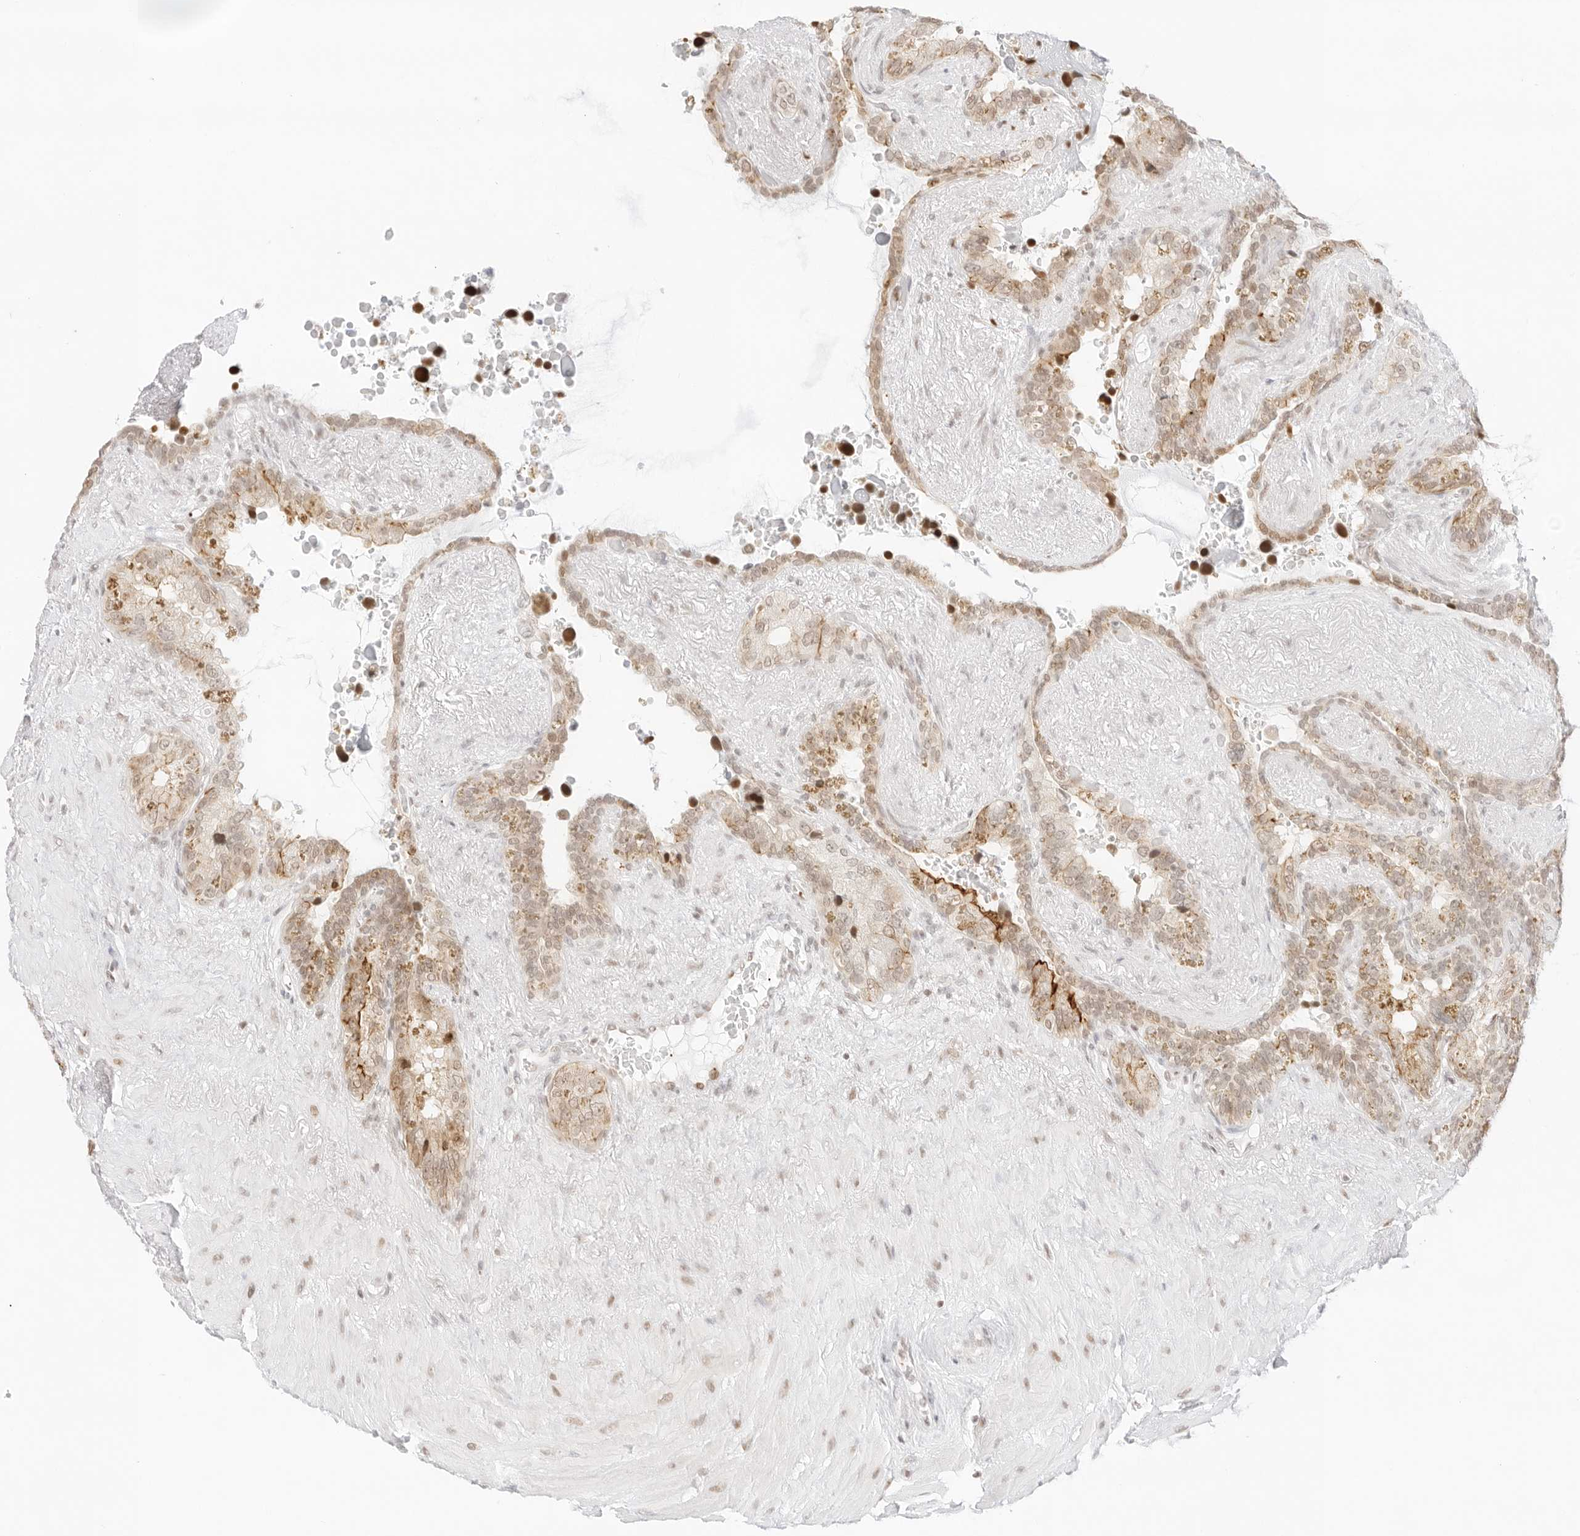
{"staining": {"intensity": "moderate", "quantity": "<25%", "location": "cytoplasmic/membranous"}, "tissue": "seminal vesicle", "cell_type": "Glandular cells", "image_type": "normal", "snomed": [{"axis": "morphology", "description": "Normal tissue, NOS"}, {"axis": "topography", "description": "Seminal veicle"}], "caption": "Immunohistochemical staining of benign seminal vesicle reveals low levels of moderate cytoplasmic/membranous expression in approximately <25% of glandular cells.", "gene": "GNAS", "patient": {"sex": "male", "age": 80}}